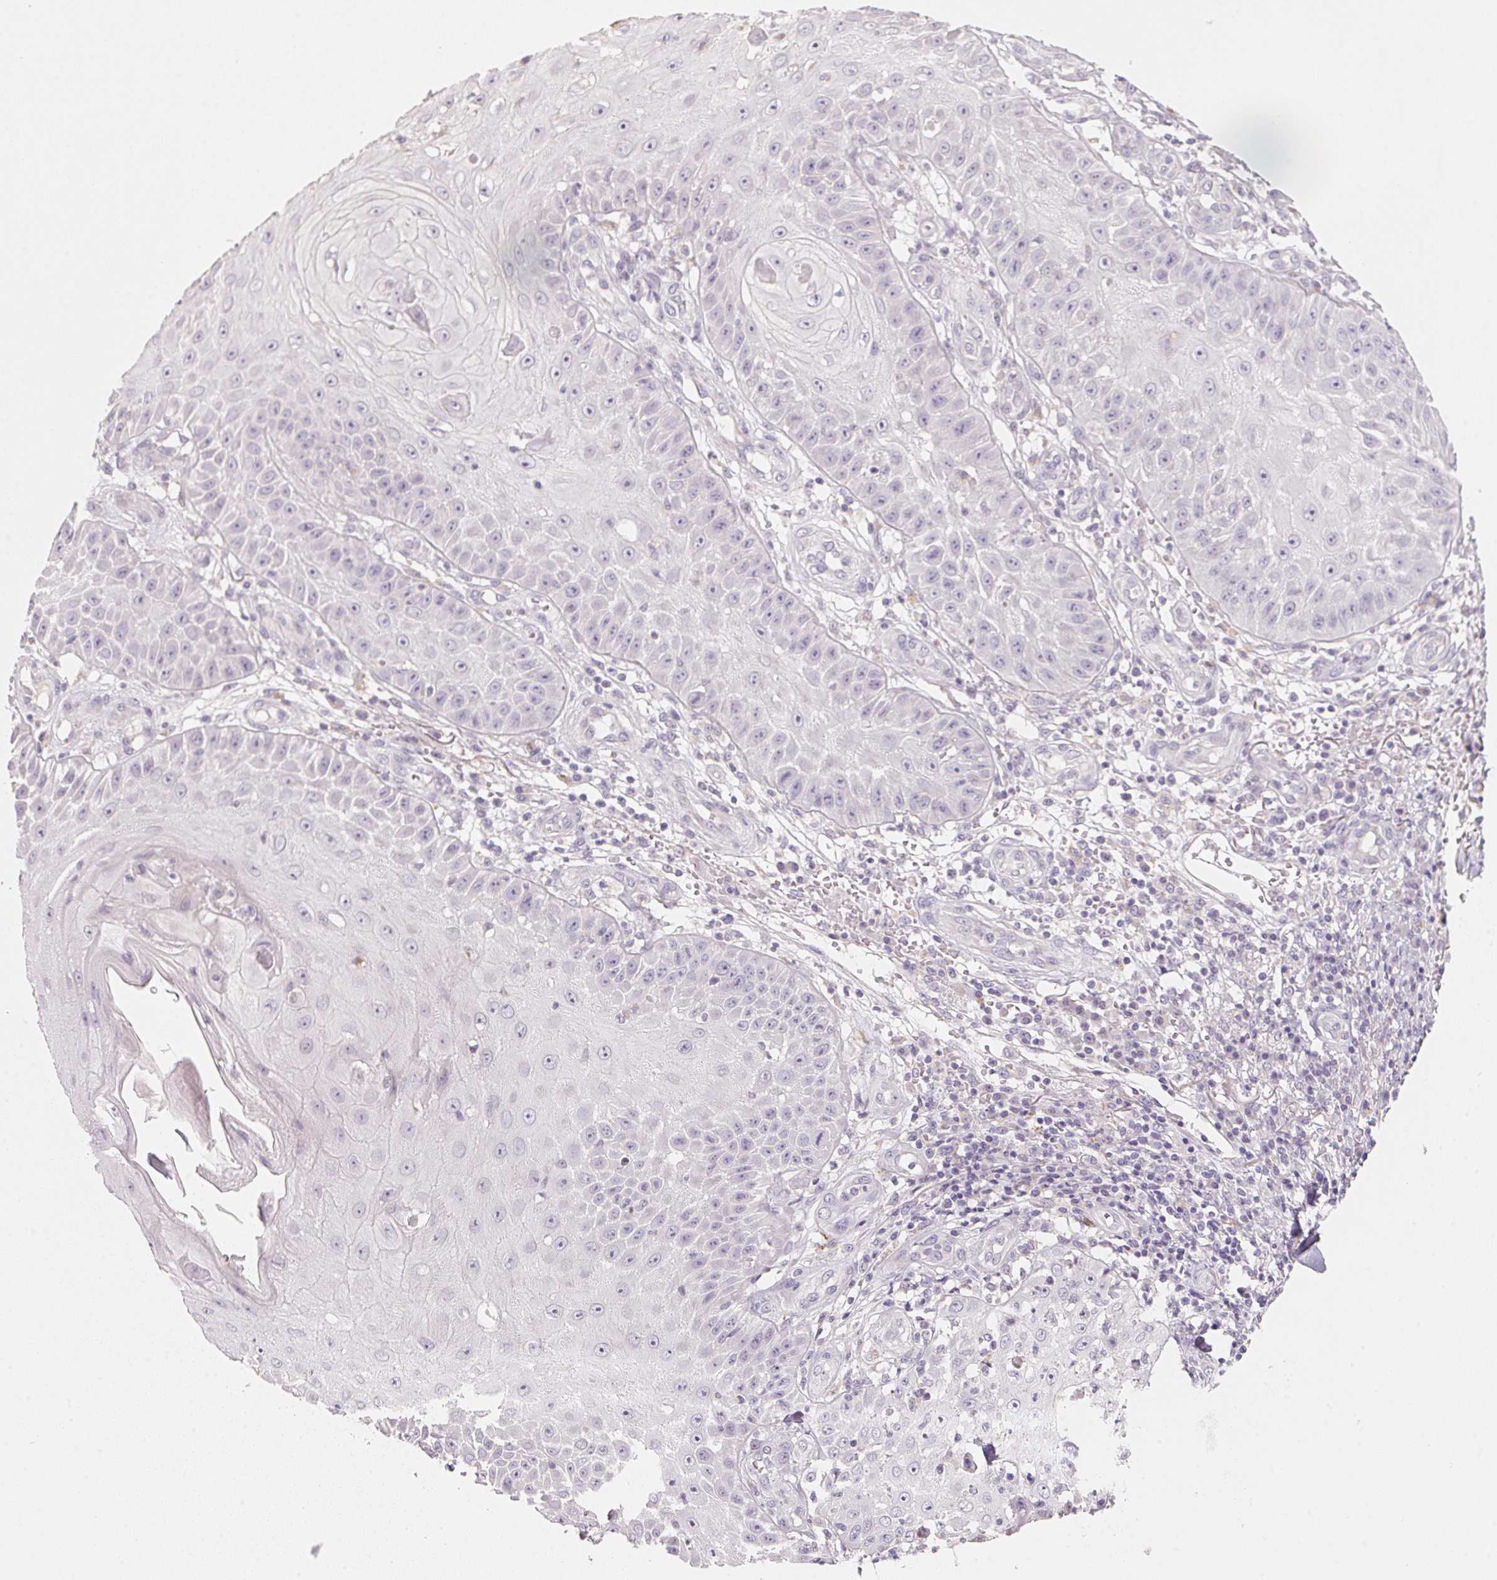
{"staining": {"intensity": "negative", "quantity": "none", "location": "none"}, "tissue": "skin cancer", "cell_type": "Tumor cells", "image_type": "cancer", "snomed": [{"axis": "morphology", "description": "Squamous cell carcinoma, NOS"}, {"axis": "topography", "description": "Skin"}], "caption": "IHC of human skin squamous cell carcinoma displays no staining in tumor cells.", "gene": "TREH", "patient": {"sex": "male", "age": 70}}